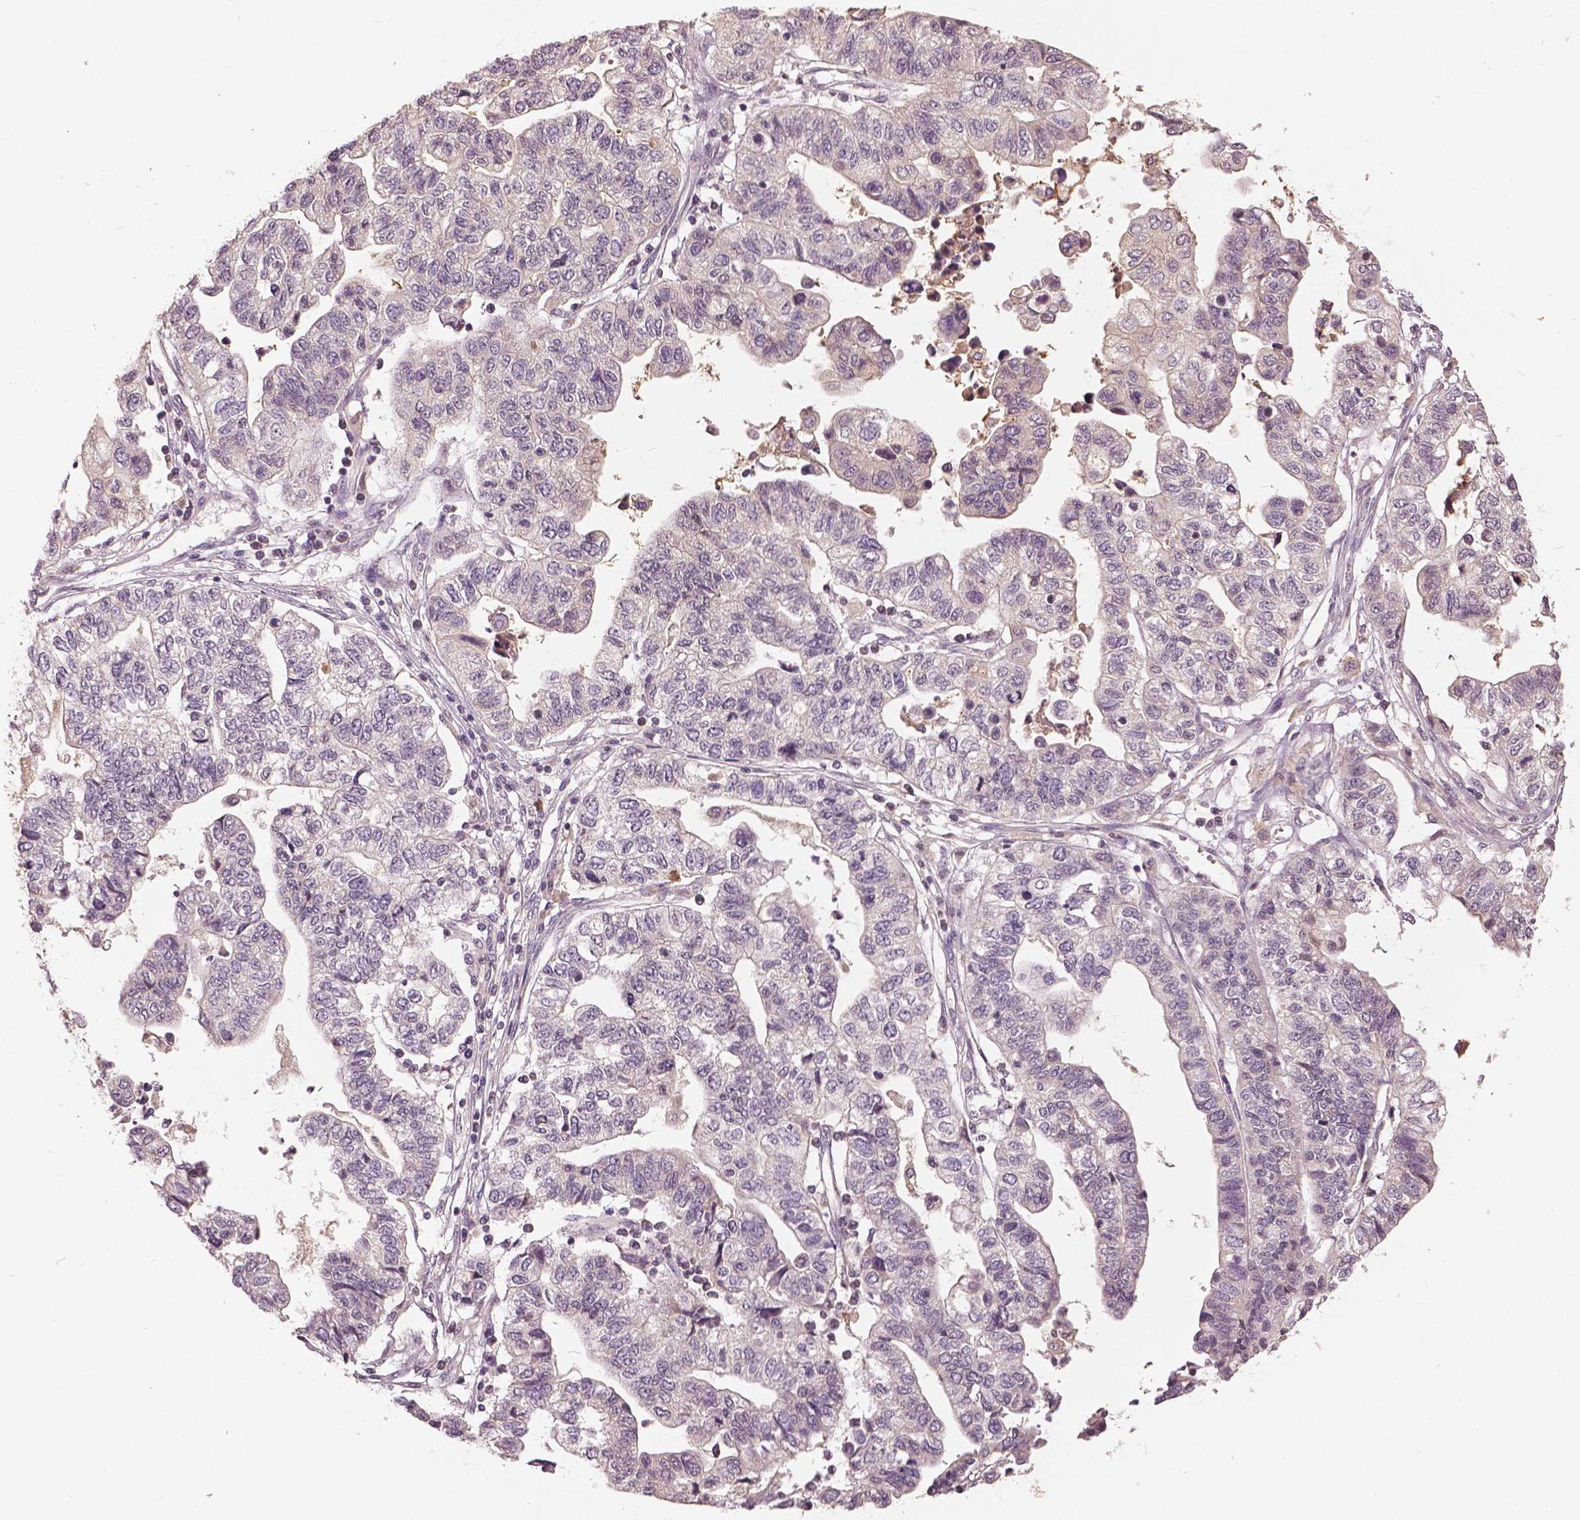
{"staining": {"intensity": "negative", "quantity": "none", "location": "none"}, "tissue": "stomach cancer", "cell_type": "Tumor cells", "image_type": "cancer", "snomed": [{"axis": "morphology", "description": "Adenocarcinoma, NOS"}, {"axis": "topography", "description": "Stomach, upper"}], "caption": "Immunohistochemistry histopathology image of neoplastic tissue: human stomach adenocarcinoma stained with DAB (3,3'-diaminobenzidine) displays no significant protein expression in tumor cells. (Brightfield microscopy of DAB immunohistochemistry at high magnification).", "gene": "ANGPTL4", "patient": {"sex": "female", "age": 67}}